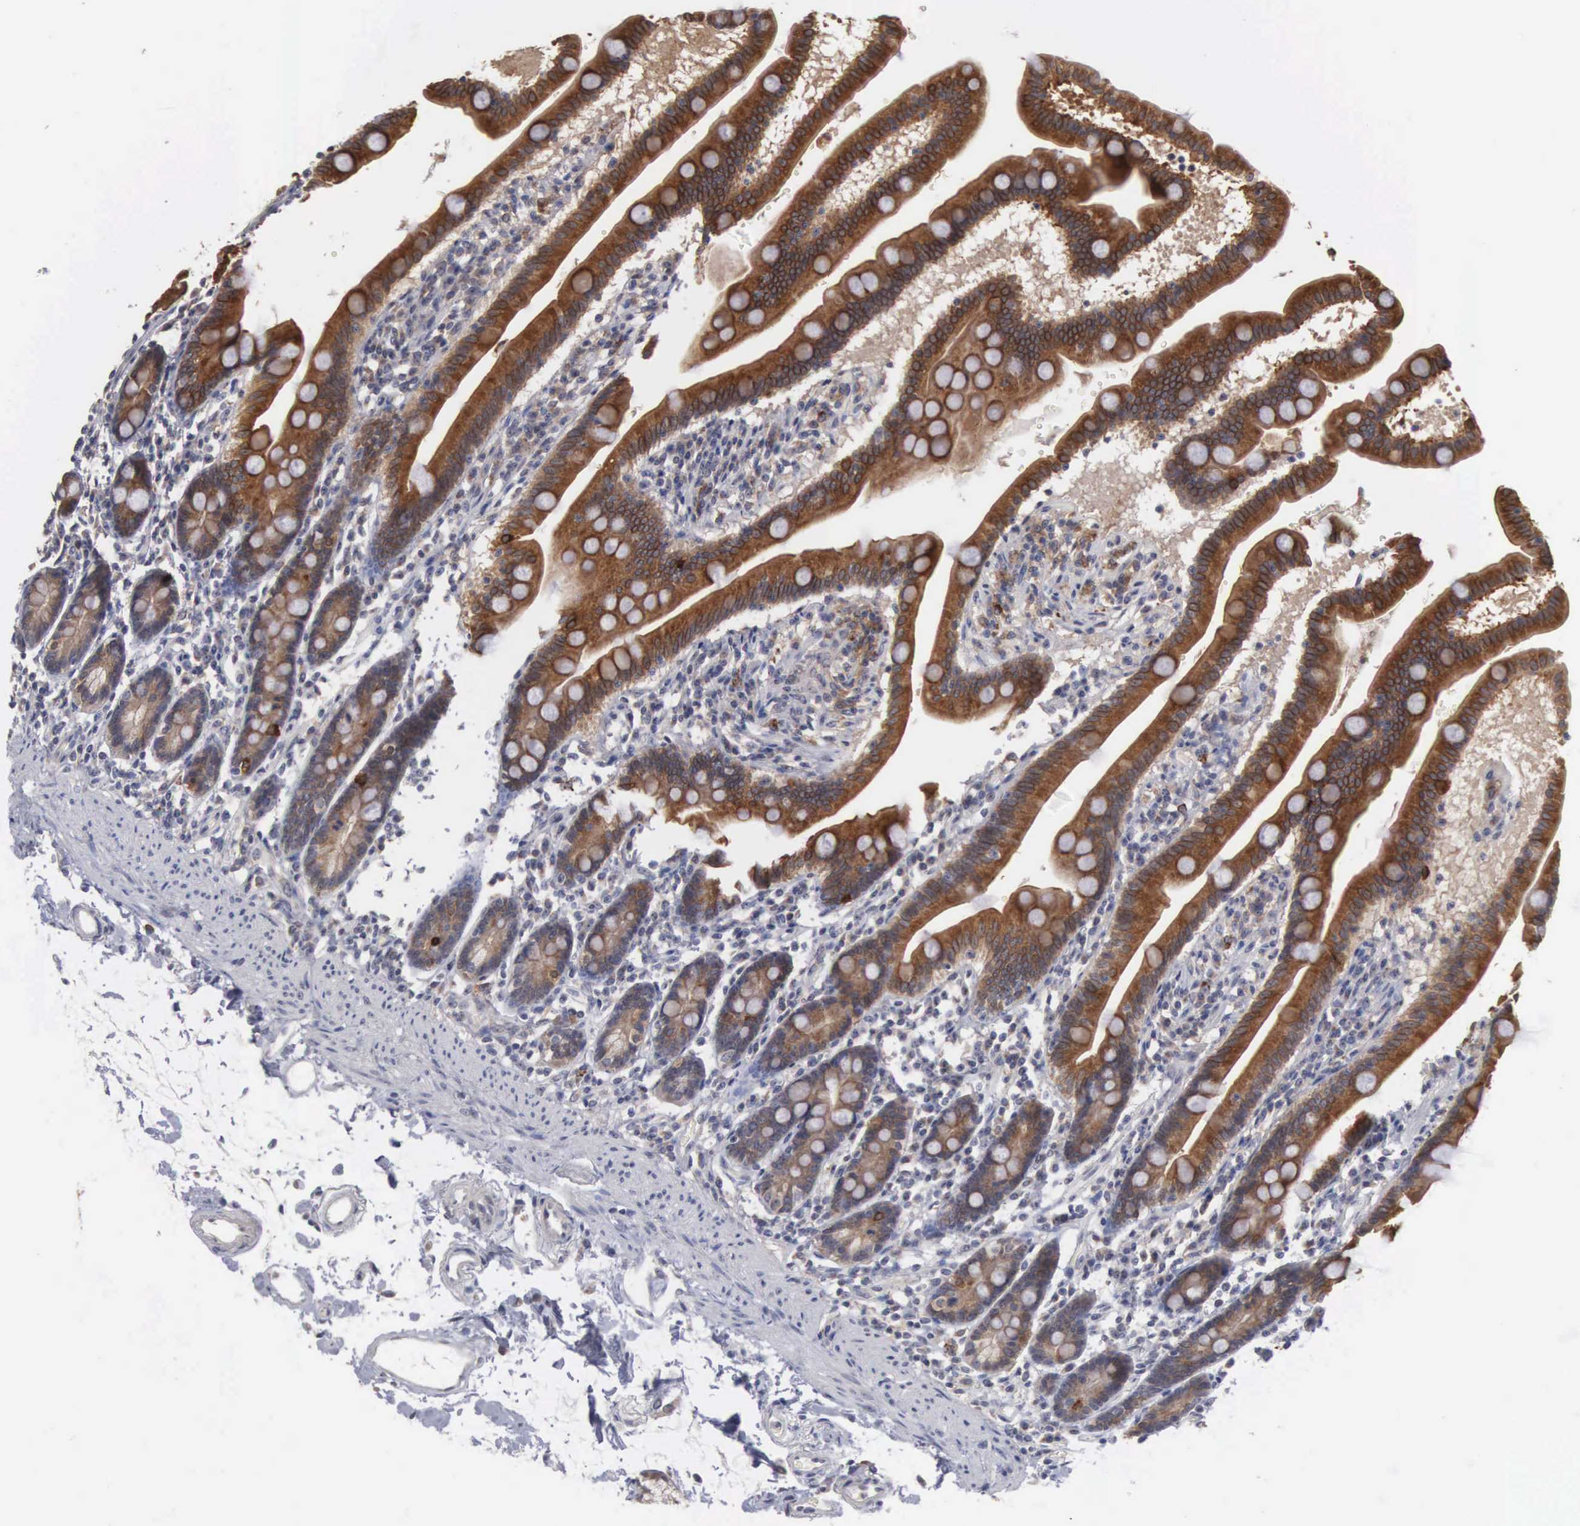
{"staining": {"intensity": "strong", "quantity": ">75%", "location": "cytoplasmic/membranous"}, "tissue": "duodenum", "cell_type": "Glandular cells", "image_type": "normal", "snomed": [{"axis": "morphology", "description": "Normal tissue, NOS"}, {"axis": "topography", "description": "Duodenum"}], "caption": "DAB (3,3'-diaminobenzidine) immunohistochemical staining of benign duodenum exhibits strong cytoplasmic/membranous protein expression in about >75% of glandular cells. Immunohistochemistry stains the protein of interest in brown and the nuclei are stained blue.", "gene": "AMN", "patient": {"sex": "female", "age": 77}}